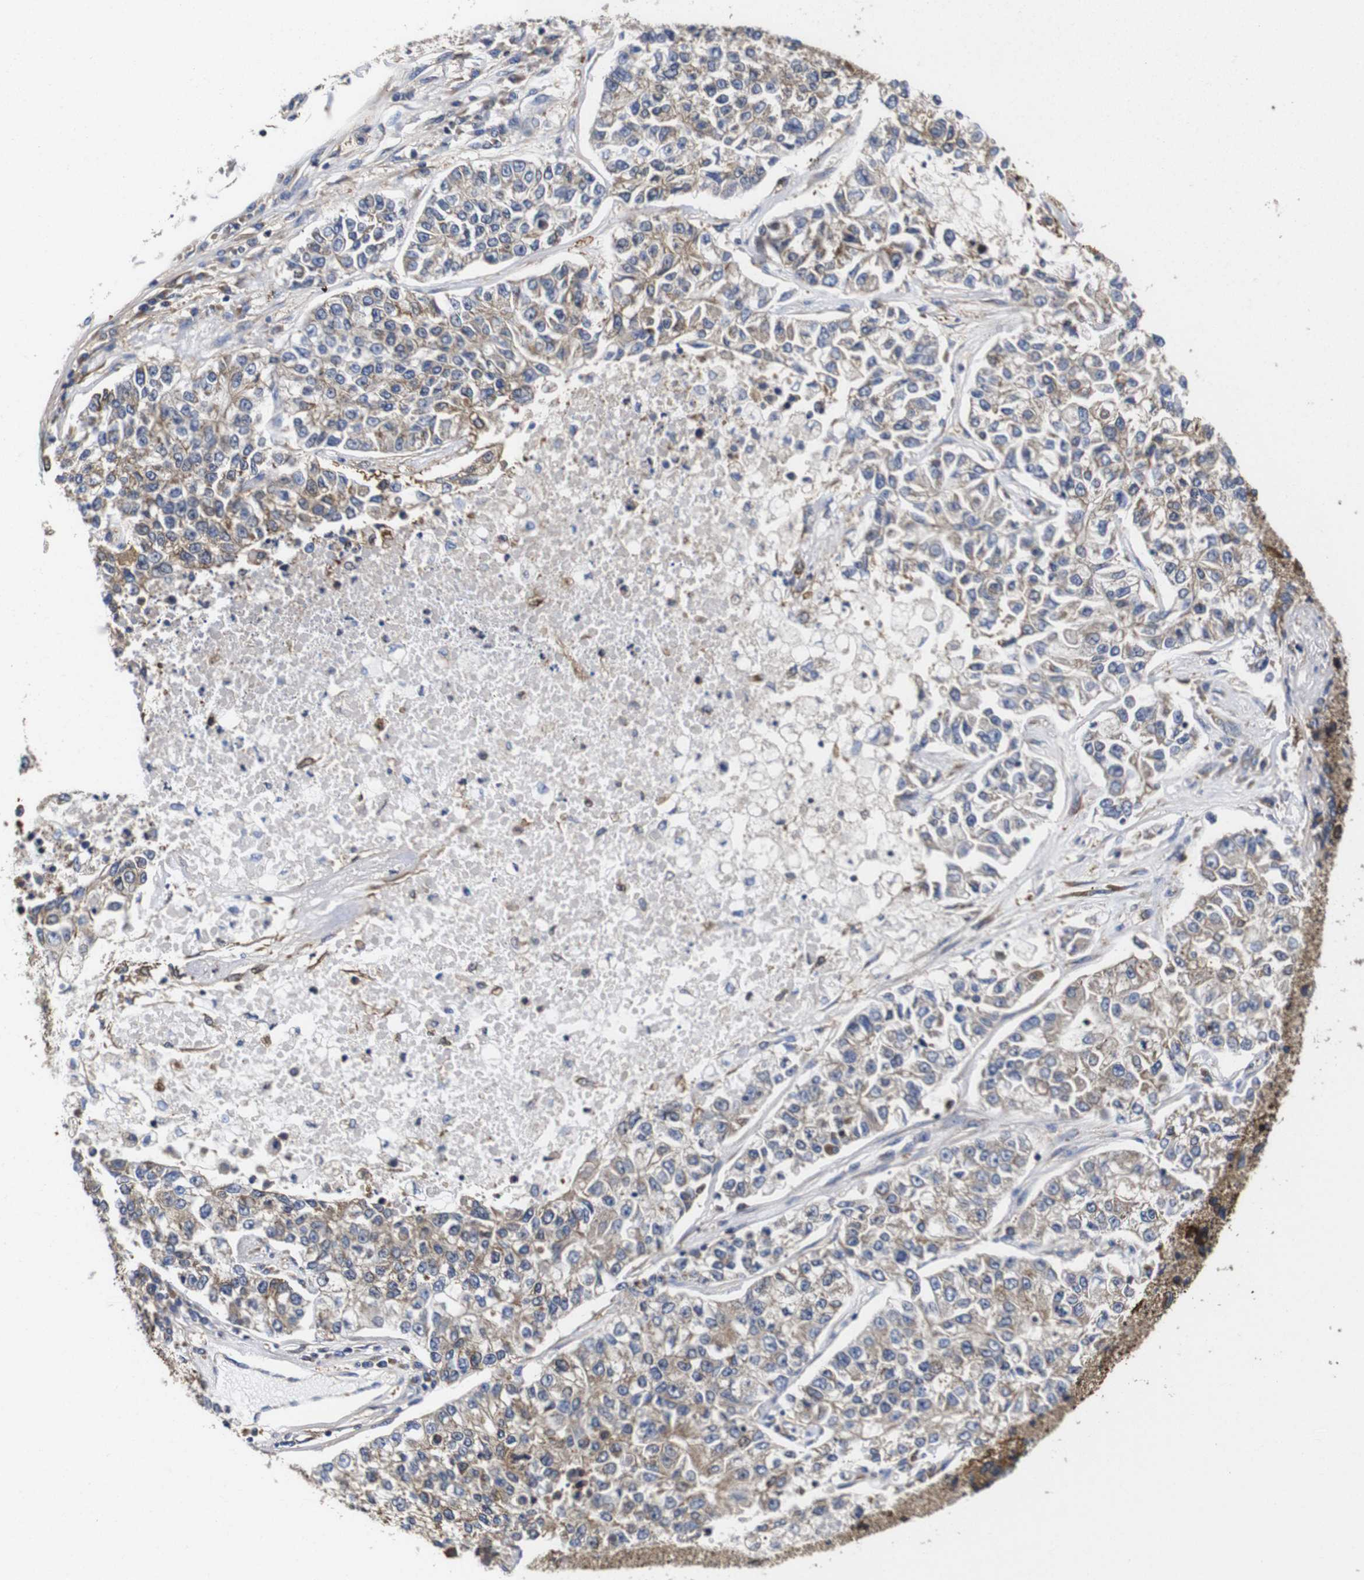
{"staining": {"intensity": "moderate", "quantity": ">75%", "location": "cytoplasmic/membranous"}, "tissue": "lung cancer", "cell_type": "Tumor cells", "image_type": "cancer", "snomed": [{"axis": "morphology", "description": "Adenocarcinoma, NOS"}, {"axis": "topography", "description": "Lung"}], "caption": "Immunohistochemical staining of adenocarcinoma (lung) shows medium levels of moderate cytoplasmic/membranous expression in about >75% of tumor cells. The protein is stained brown, and the nuclei are stained in blue (DAB (3,3'-diaminobenzidine) IHC with brightfield microscopy, high magnification).", "gene": "LRRCC1", "patient": {"sex": "male", "age": 49}}